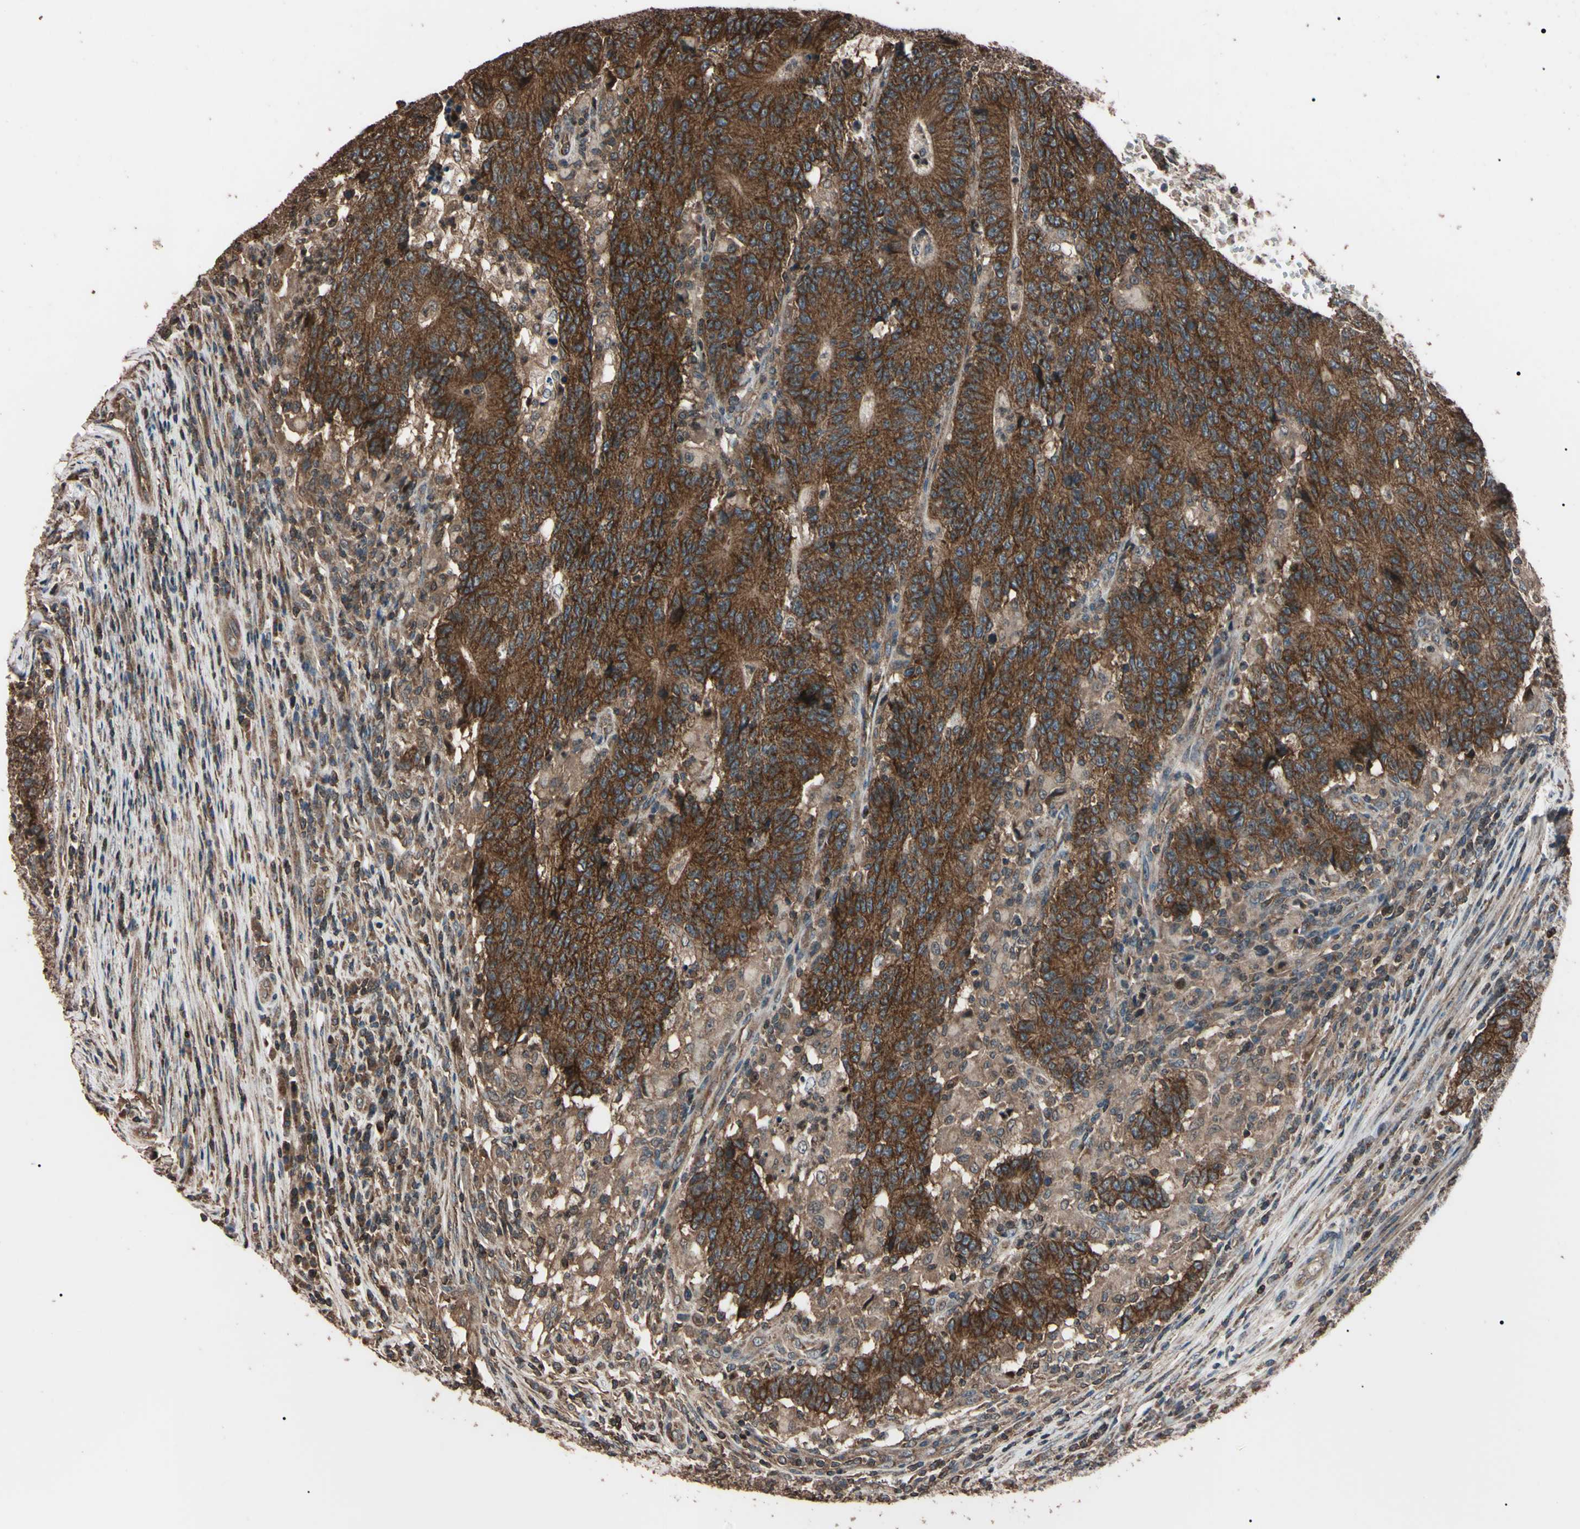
{"staining": {"intensity": "strong", "quantity": ">75%", "location": "cytoplasmic/membranous"}, "tissue": "colorectal cancer", "cell_type": "Tumor cells", "image_type": "cancer", "snomed": [{"axis": "morphology", "description": "Normal tissue, NOS"}, {"axis": "morphology", "description": "Adenocarcinoma, NOS"}, {"axis": "topography", "description": "Colon"}], "caption": "Protein positivity by immunohistochemistry shows strong cytoplasmic/membranous expression in approximately >75% of tumor cells in colorectal cancer (adenocarcinoma). (Brightfield microscopy of DAB IHC at high magnification).", "gene": "TNFRSF1A", "patient": {"sex": "female", "age": 75}}